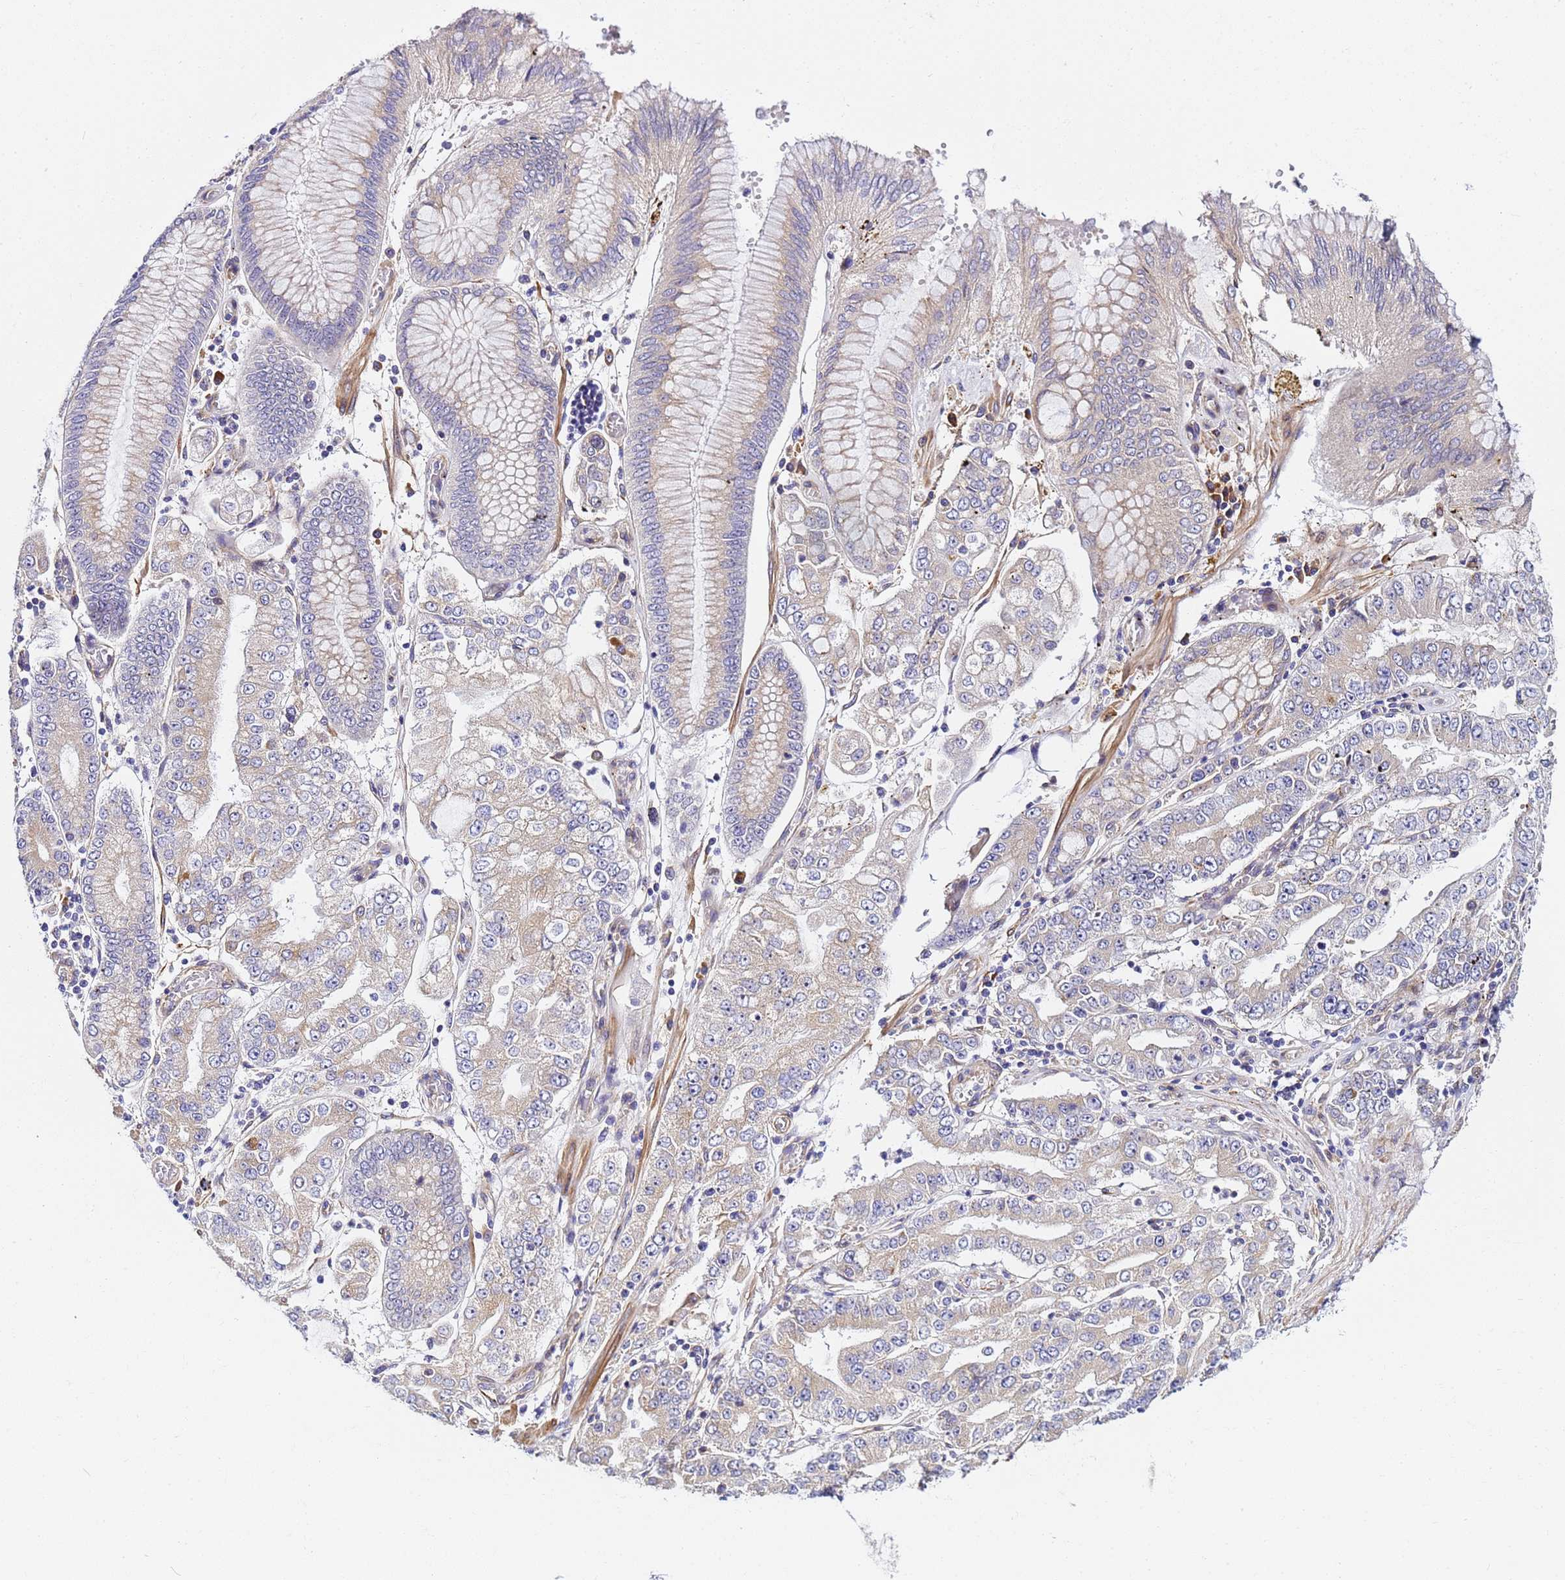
{"staining": {"intensity": "weak", "quantity": "<25%", "location": "cytoplasmic/membranous"}, "tissue": "stomach cancer", "cell_type": "Tumor cells", "image_type": "cancer", "snomed": [{"axis": "morphology", "description": "Adenocarcinoma, NOS"}, {"axis": "topography", "description": "Stomach"}], "caption": "Immunohistochemistry histopathology image of human stomach cancer (adenocarcinoma) stained for a protein (brown), which demonstrates no positivity in tumor cells.", "gene": "JRKL", "patient": {"sex": "male", "age": 76}}